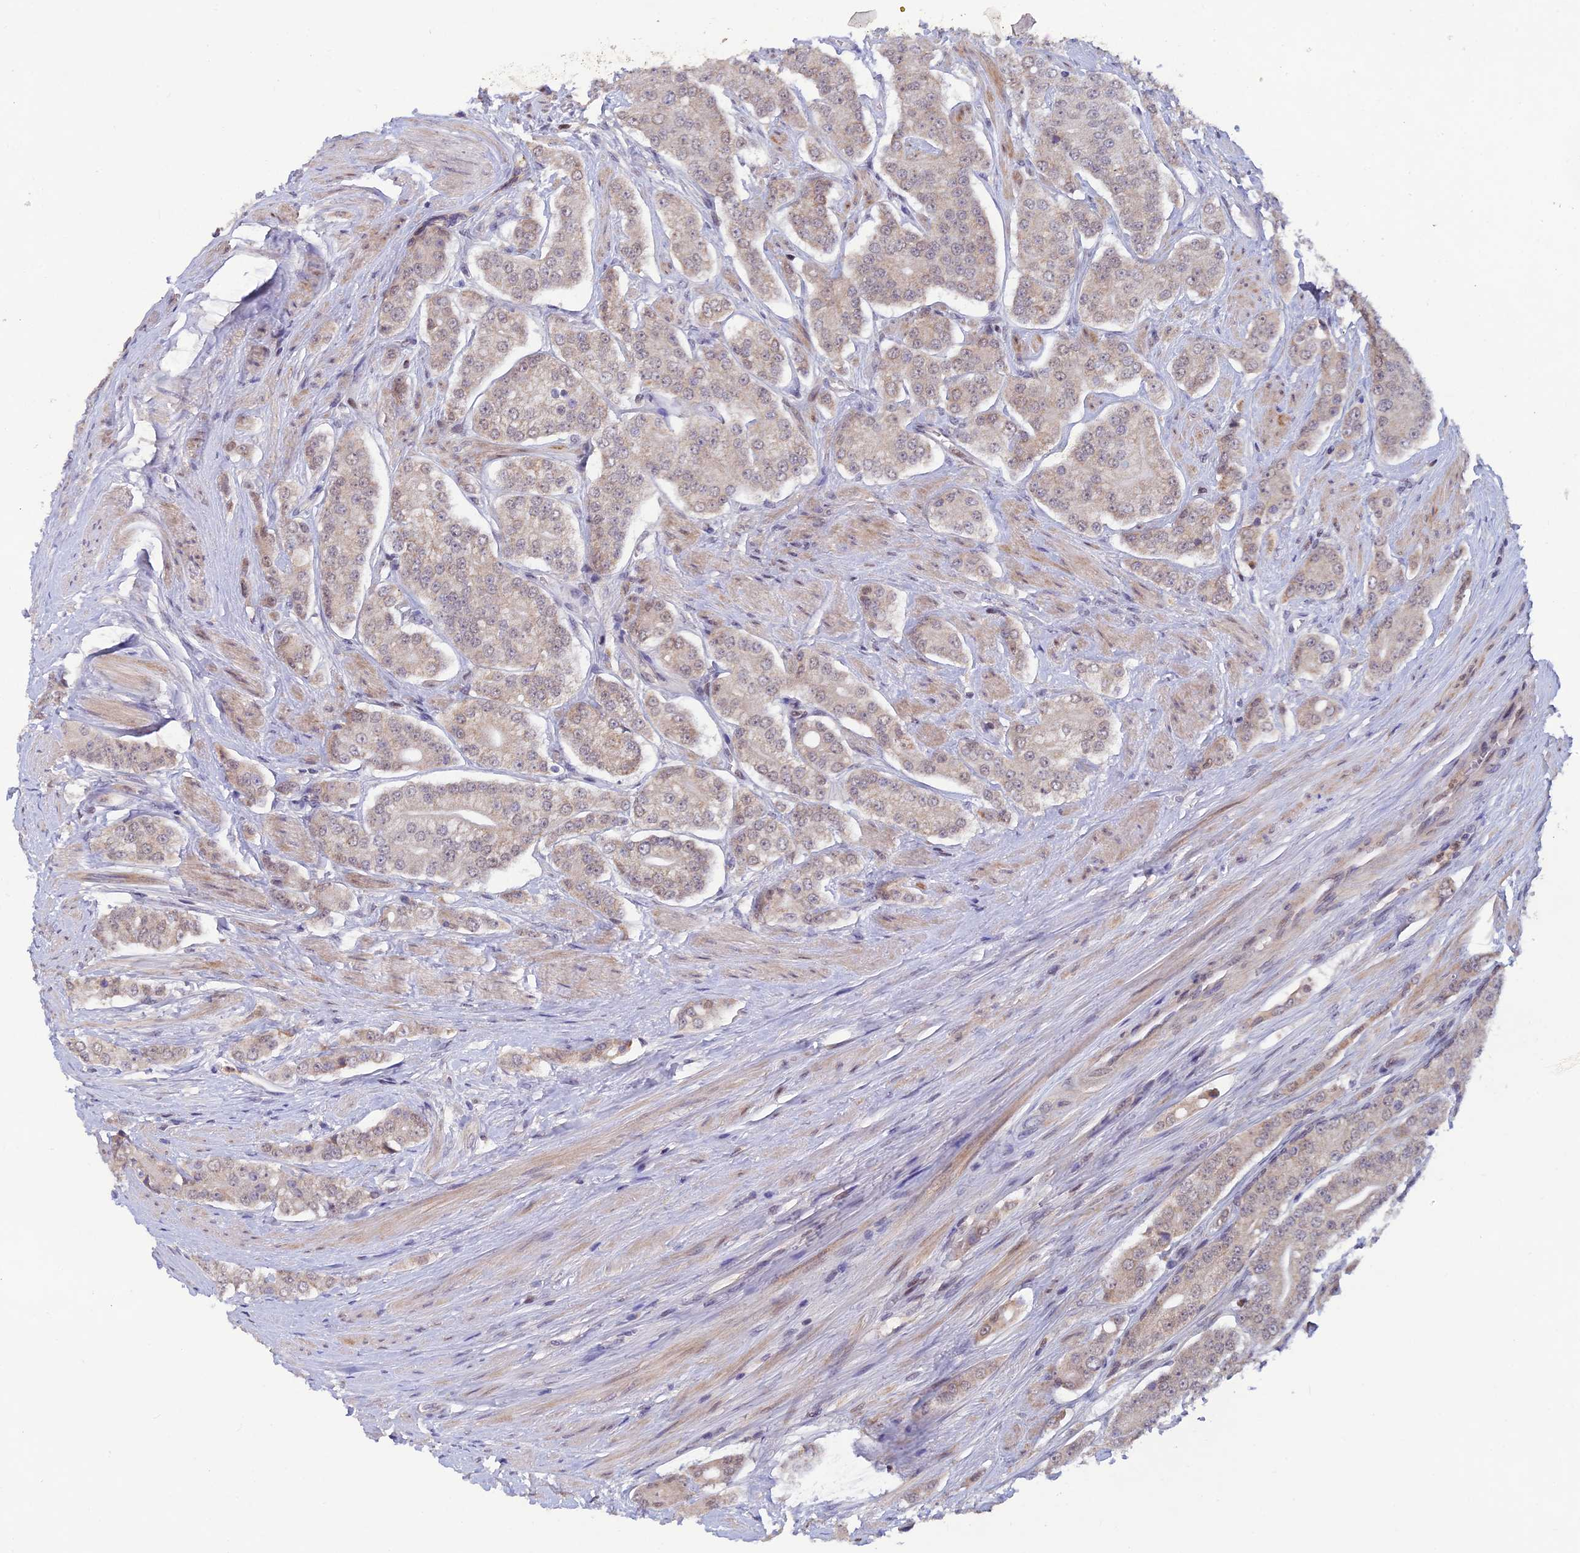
{"staining": {"intensity": "weak", "quantity": ">75%", "location": "cytoplasmic/membranous,nuclear"}, "tissue": "prostate cancer", "cell_type": "Tumor cells", "image_type": "cancer", "snomed": [{"axis": "morphology", "description": "Adenocarcinoma, High grade"}, {"axis": "topography", "description": "Prostate"}], "caption": "Prostate adenocarcinoma (high-grade) stained for a protein (brown) exhibits weak cytoplasmic/membranous and nuclear positive positivity in approximately >75% of tumor cells.", "gene": "FASTKD5", "patient": {"sex": "male", "age": 71}}